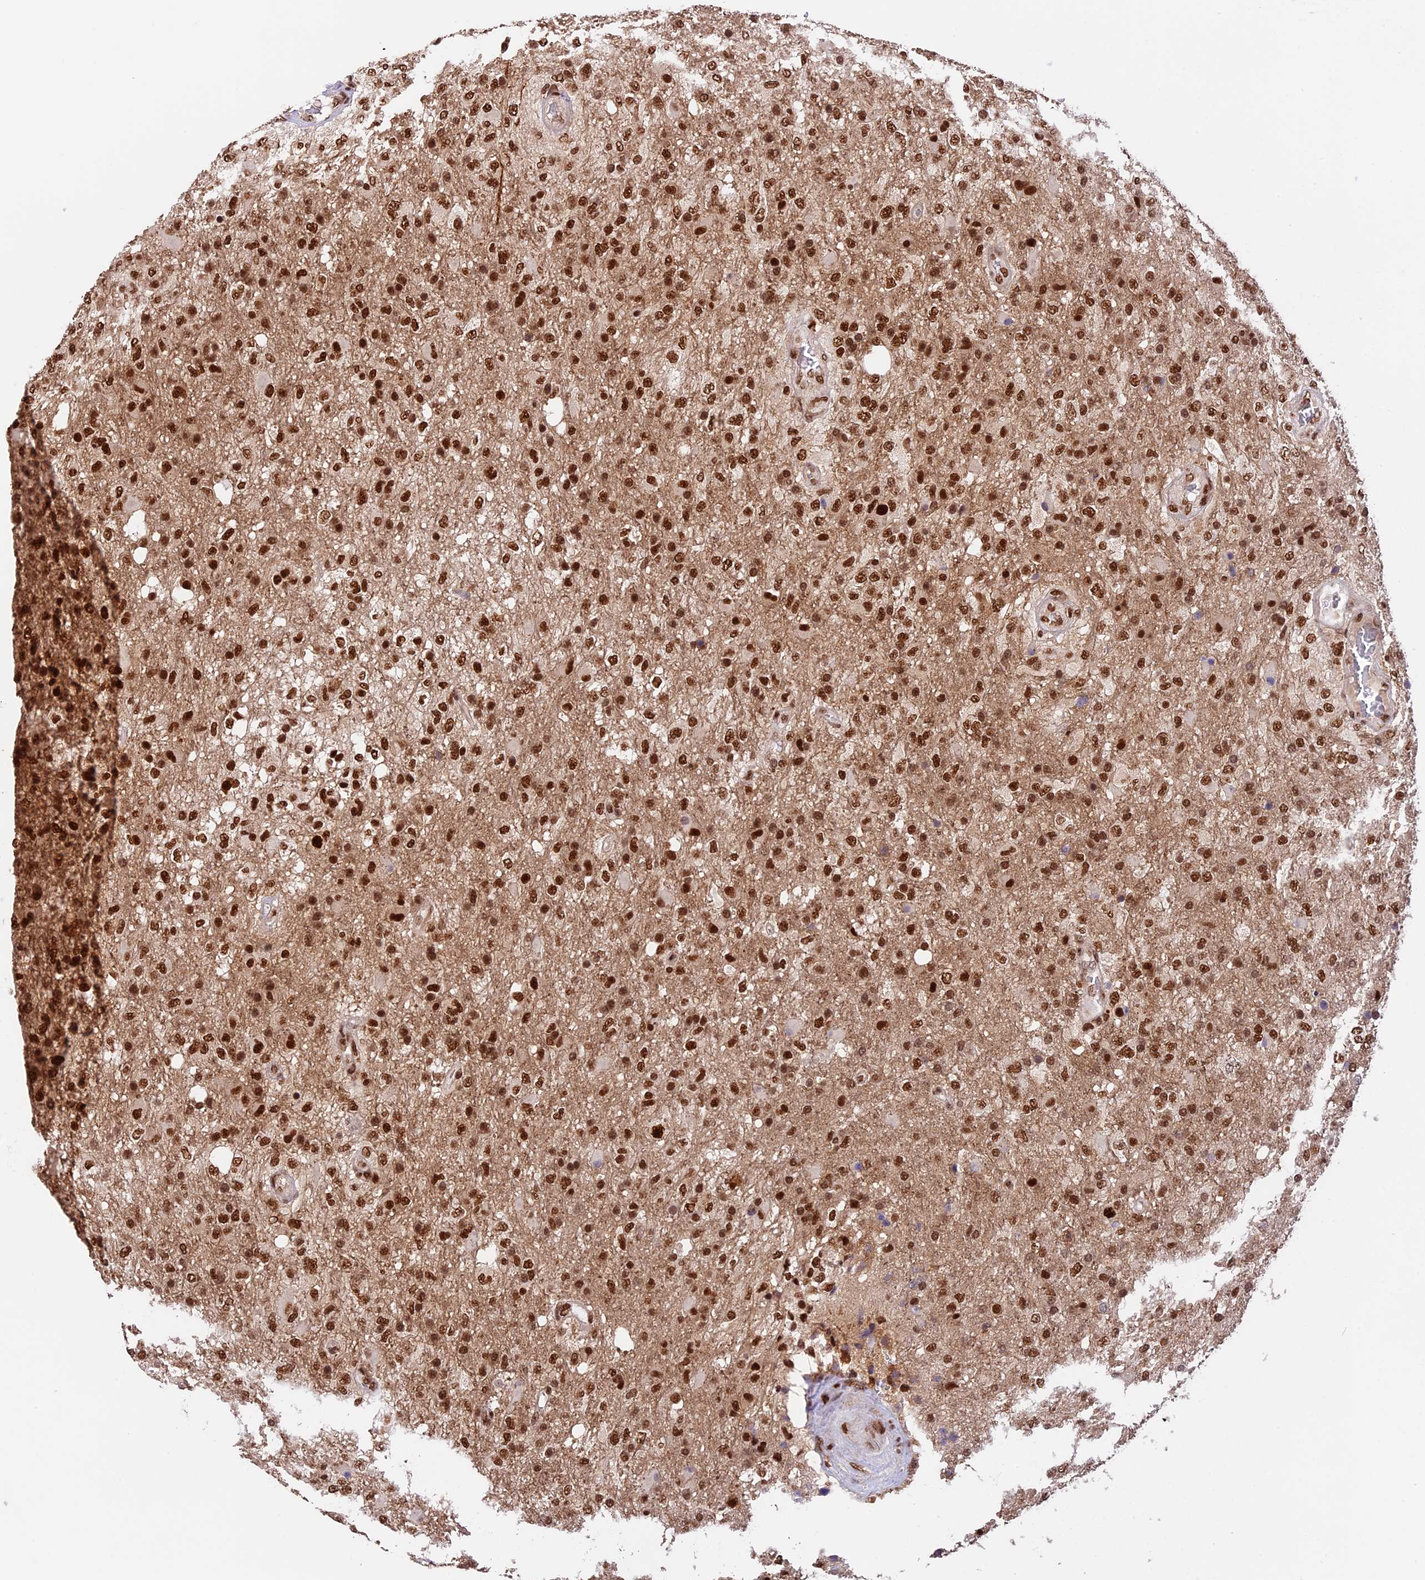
{"staining": {"intensity": "strong", "quantity": ">75%", "location": "nuclear"}, "tissue": "glioma", "cell_type": "Tumor cells", "image_type": "cancer", "snomed": [{"axis": "morphology", "description": "Glioma, malignant, High grade"}, {"axis": "topography", "description": "Brain"}], "caption": "IHC (DAB (3,3'-diaminobenzidine)) staining of high-grade glioma (malignant) demonstrates strong nuclear protein expression in approximately >75% of tumor cells.", "gene": "RAMAC", "patient": {"sex": "female", "age": 74}}